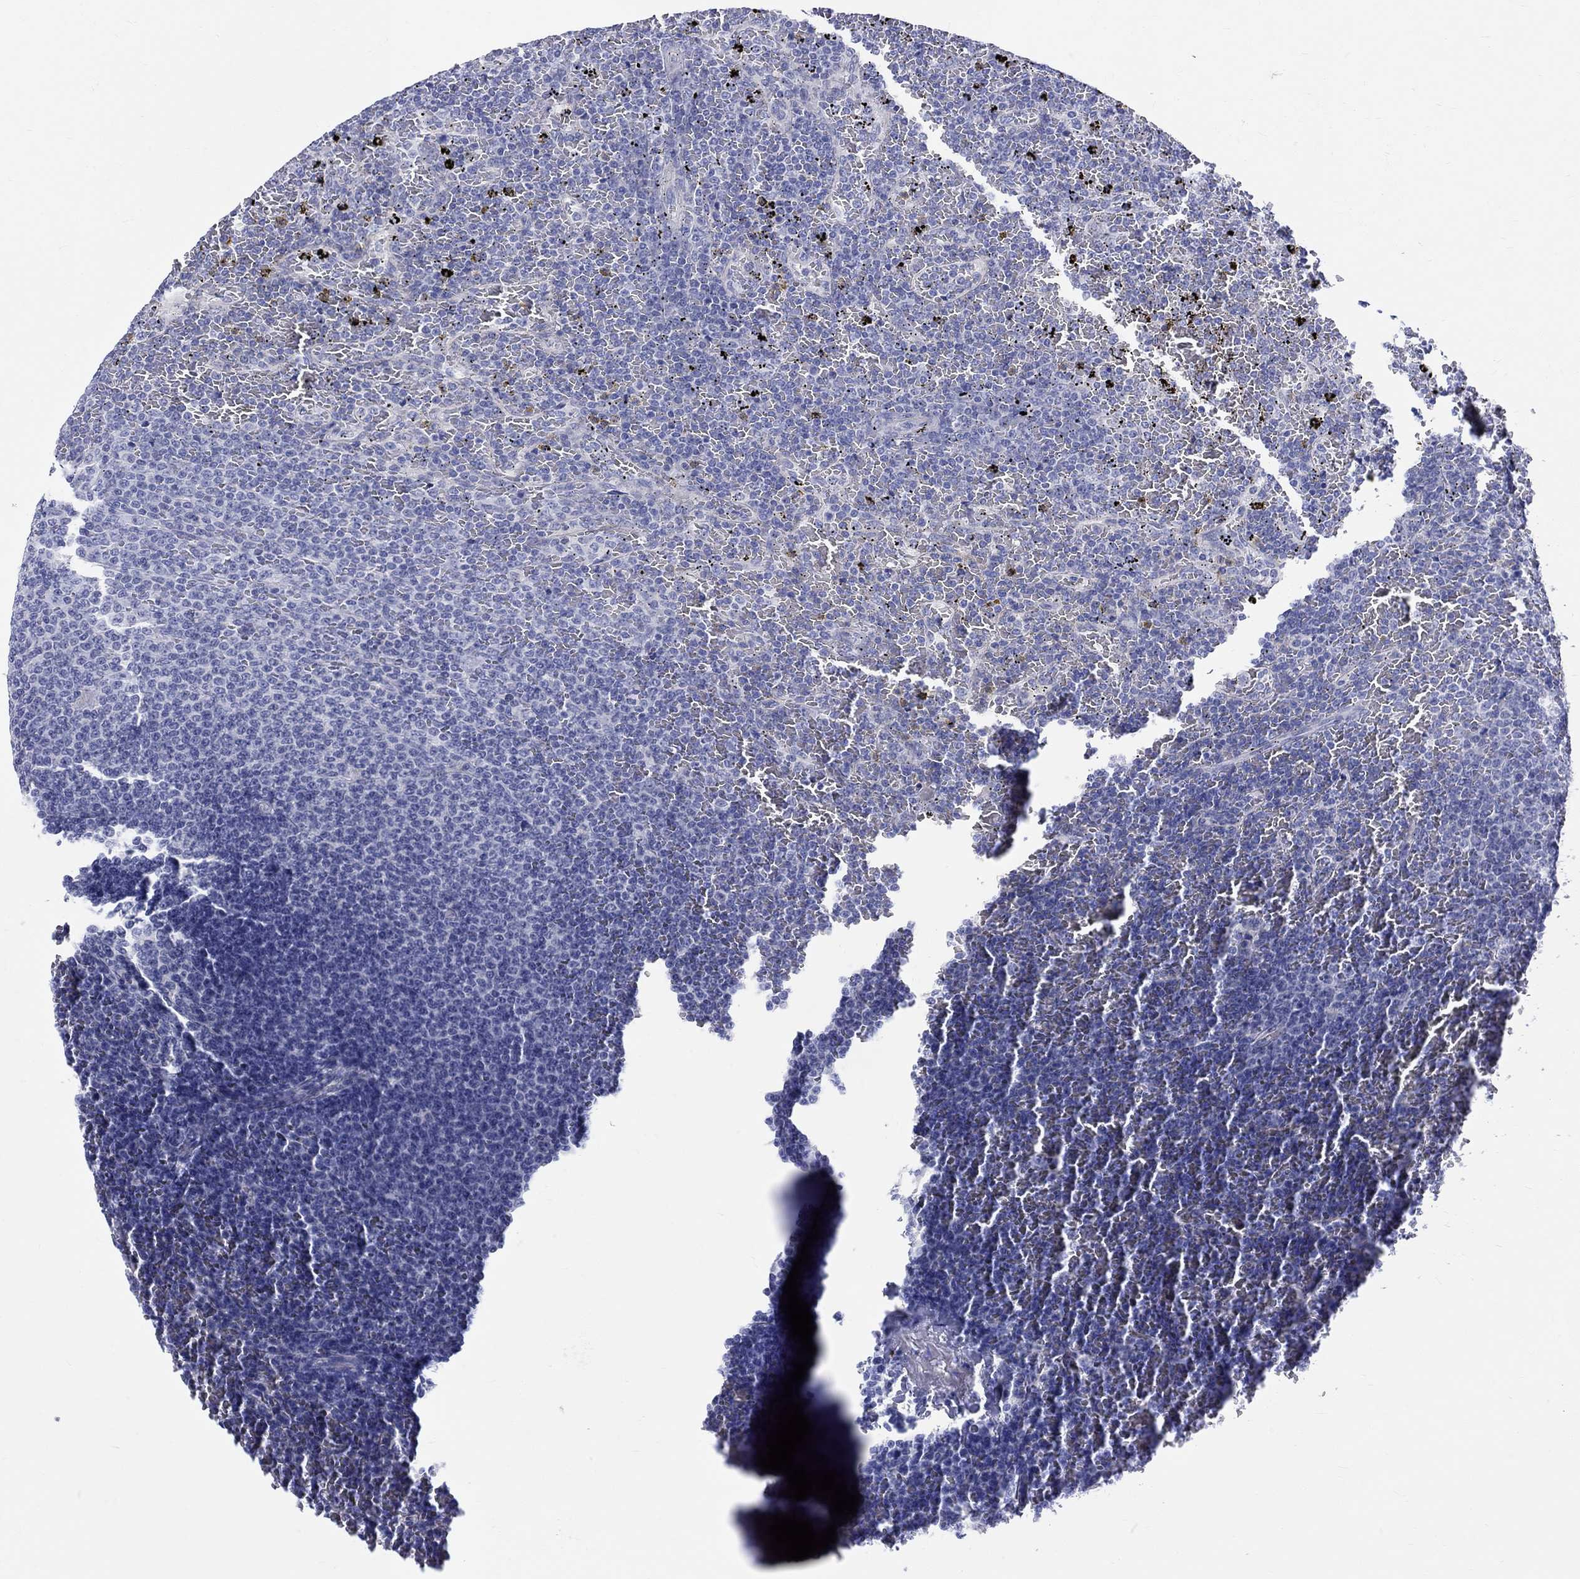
{"staining": {"intensity": "negative", "quantity": "none", "location": "none"}, "tissue": "lymphoma", "cell_type": "Tumor cells", "image_type": "cancer", "snomed": [{"axis": "morphology", "description": "Malignant lymphoma, non-Hodgkin's type, Low grade"}, {"axis": "topography", "description": "Spleen"}], "caption": "This is a histopathology image of IHC staining of low-grade malignant lymphoma, non-Hodgkin's type, which shows no positivity in tumor cells.", "gene": "SH2D7", "patient": {"sex": "female", "age": 77}}